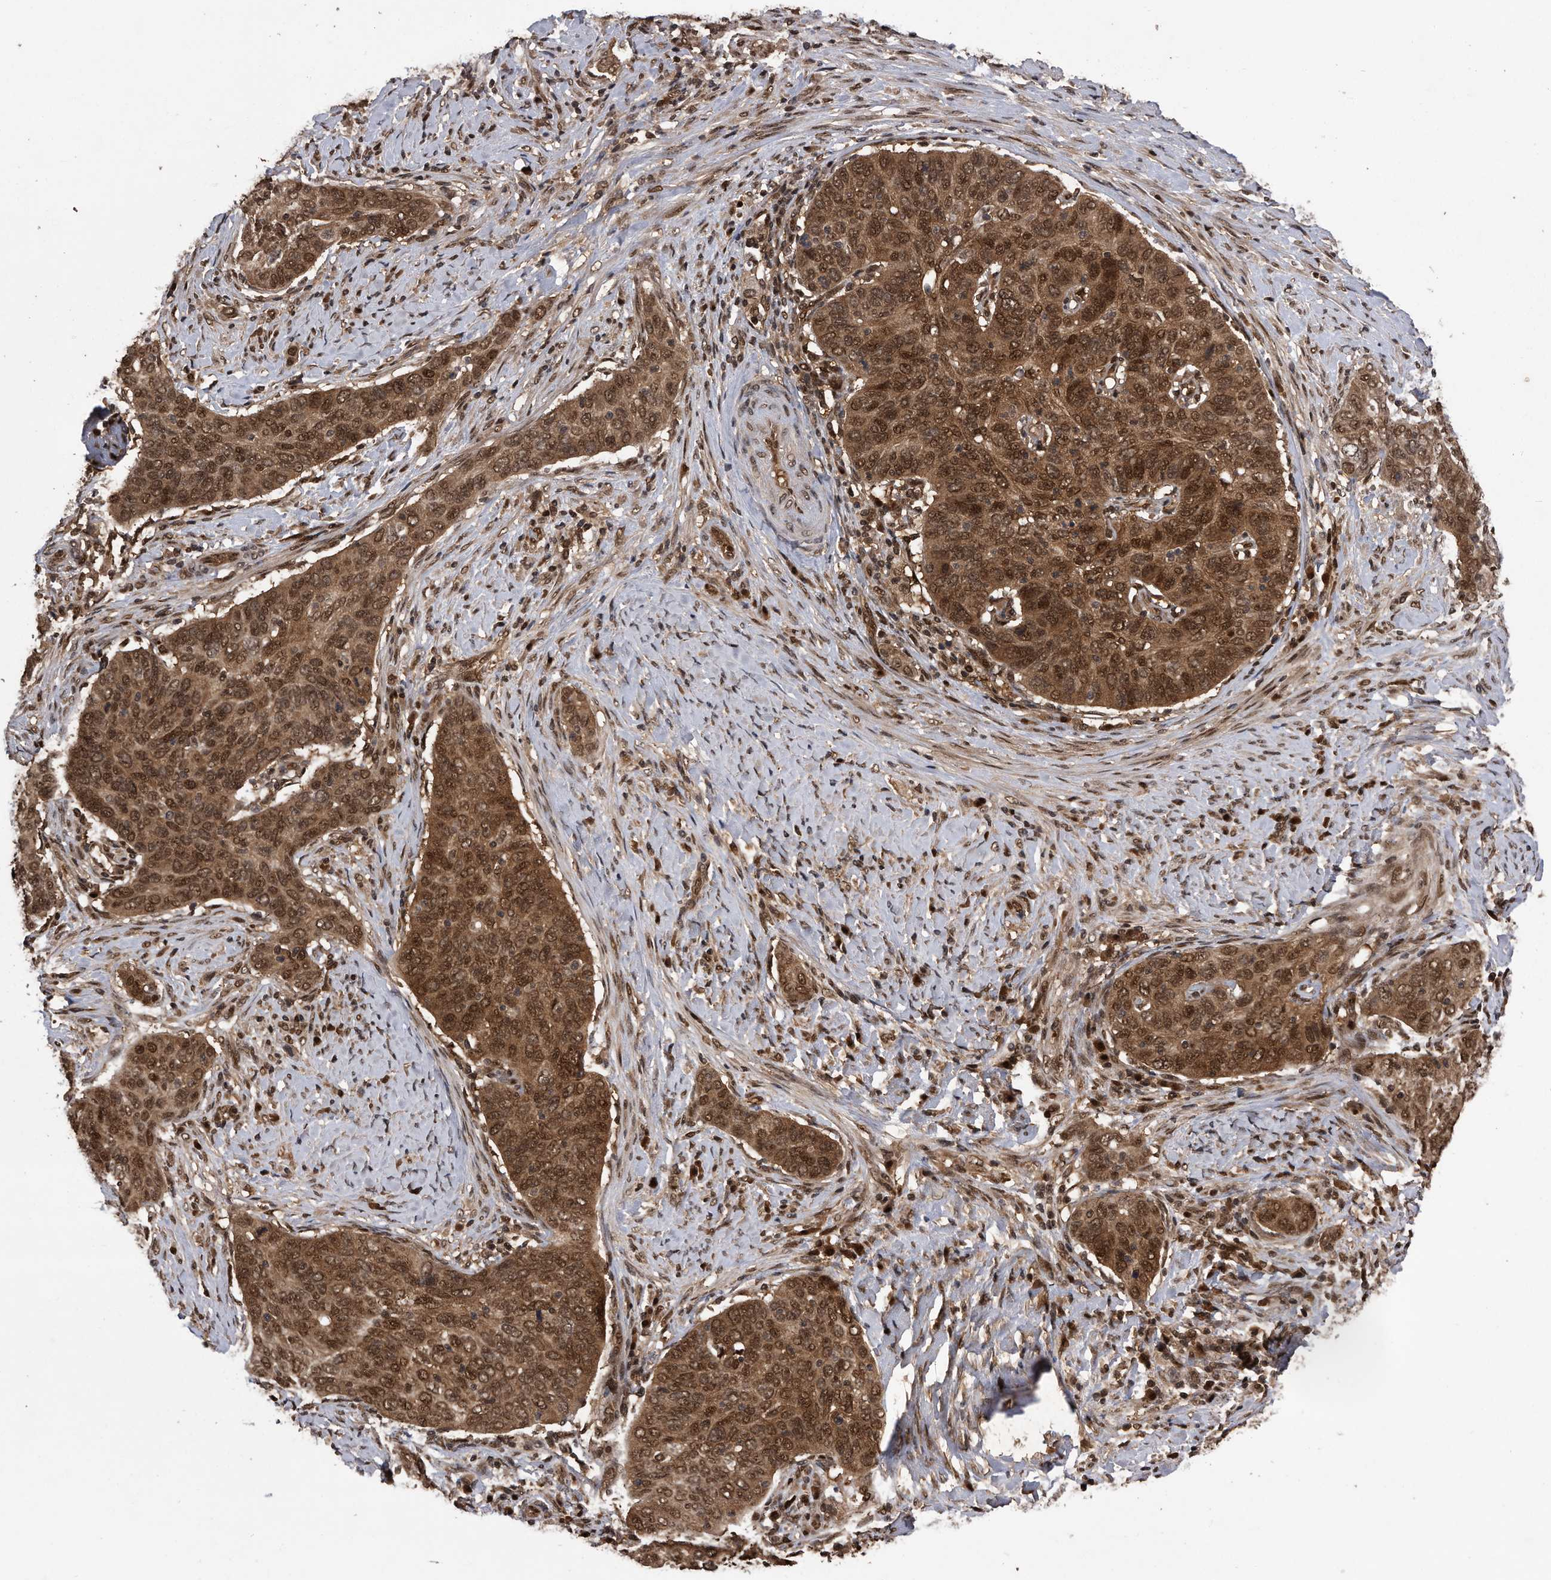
{"staining": {"intensity": "strong", "quantity": ">75%", "location": "cytoplasmic/membranous,nuclear"}, "tissue": "cervical cancer", "cell_type": "Tumor cells", "image_type": "cancer", "snomed": [{"axis": "morphology", "description": "Squamous cell carcinoma, NOS"}, {"axis": "topography", "description": "Cervix"}], "caption": "Immunohistochemistry (IHC) (DAB) staining of squamous cell carcinoma (cervical) exhibits strong cytoplasmic/membranous and nuclear protein expression in approximately >75% of tumor cells.", "gene": "RAD23B", "patient": {"sex": "female", "age": 60}}